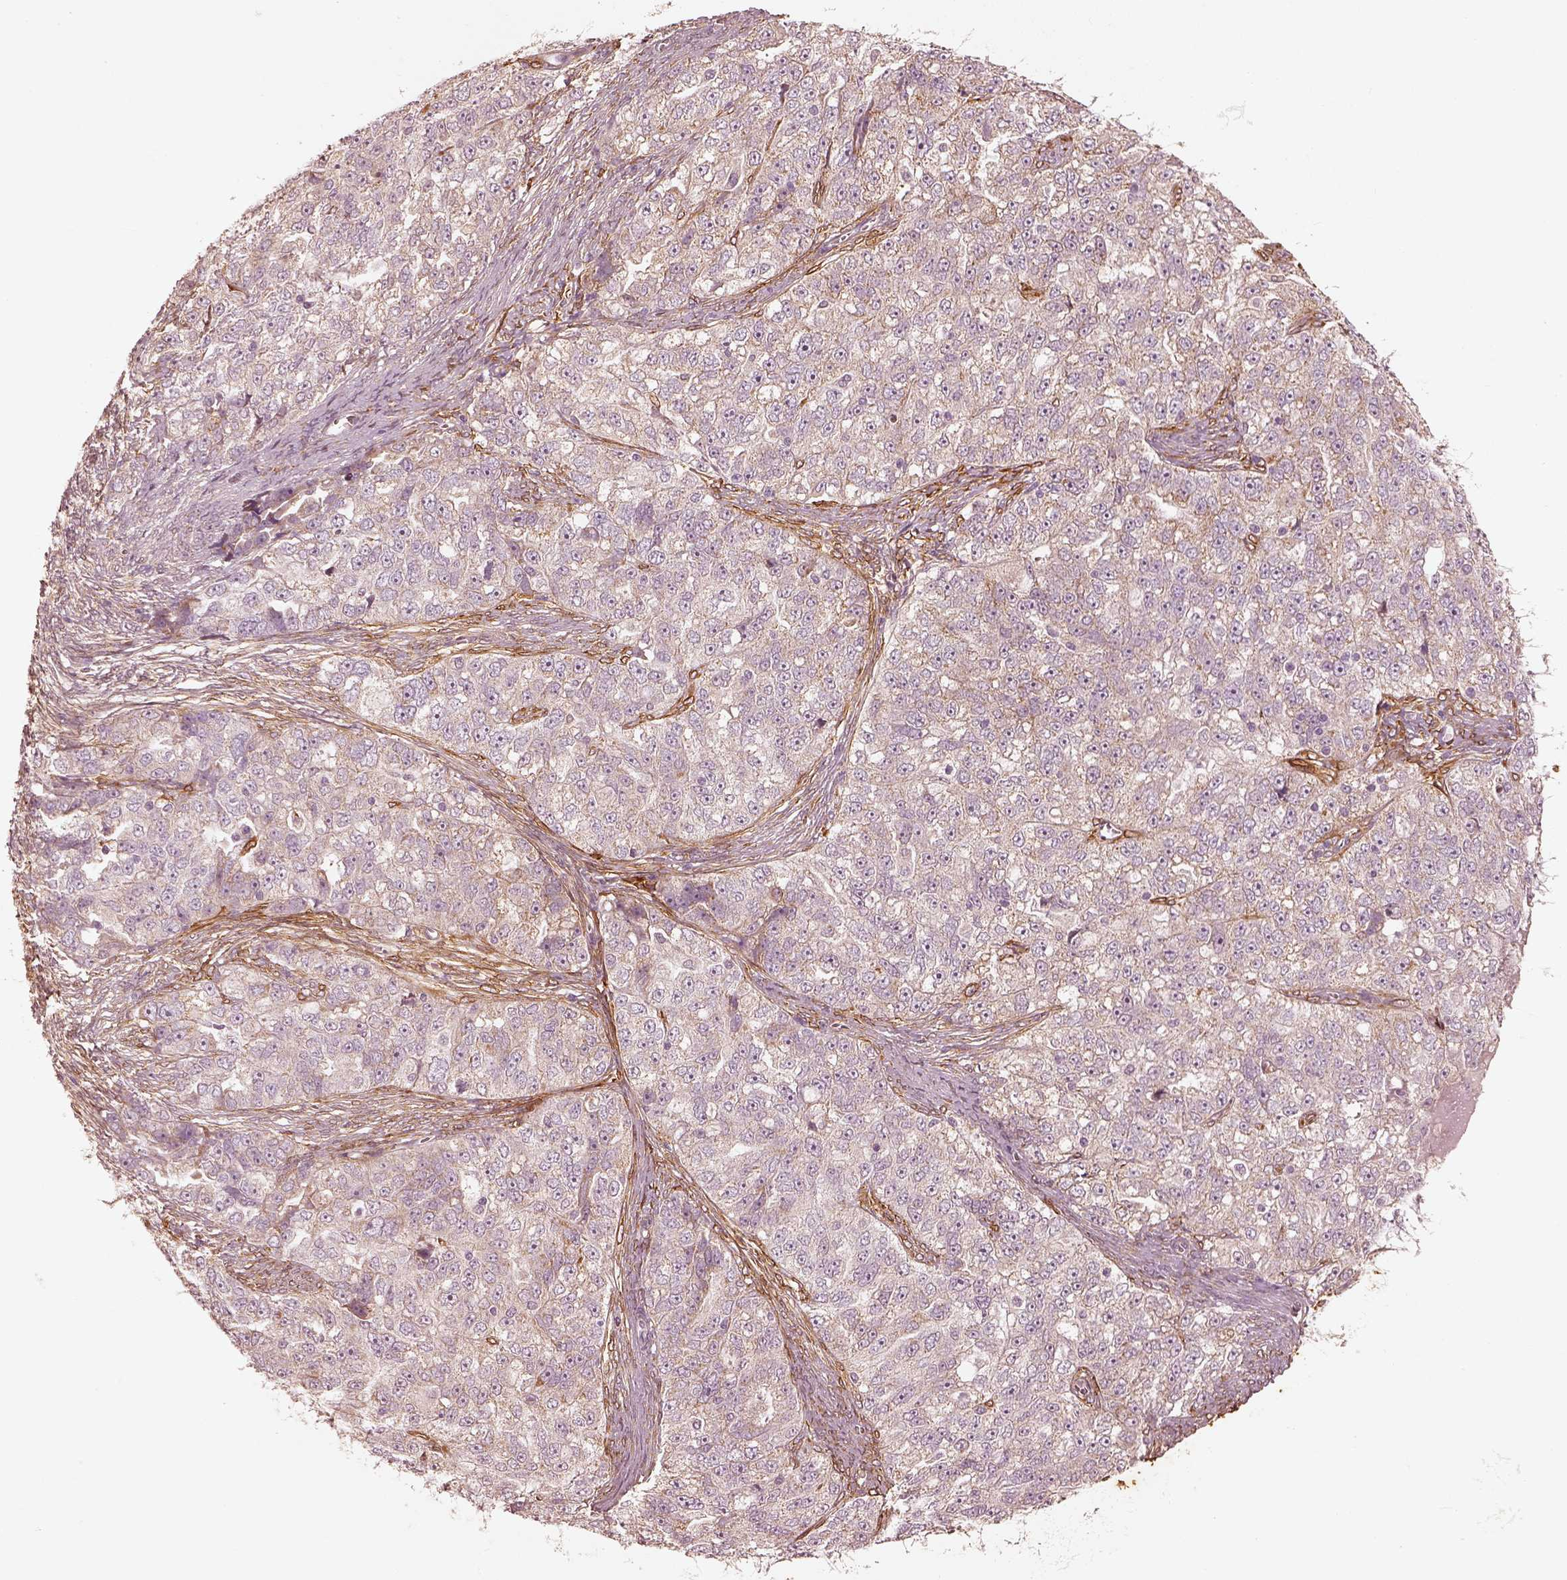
{"staining": {"intensity": "weak", "quantity": ">75%", "location": "cytoplasmic/membranous"}, "tissue": "ovarian cancer", "cell_type": "Tumor cells", "image_type": "cancer", "snomed": [{"axis": "morphology", "description": "Cystadenocarcinoma, serous, NOS"}, {"axis": "topography", "description": "Ovary"}], "caption": "Serous cystadenocarcinoma (ovarian) was stained to show a protein in brown. There is low levels of weak cytoplasmic/membranous staining in approximately >75% of tumor cells. The staining was performed using DAB (3,3'-diaminobenzidine), with brown indicating positive protein expression. Nuclei are stained blue with hematoxylin.", "gene": "WLS", "patient": {"sex": "female", "age": 51}}